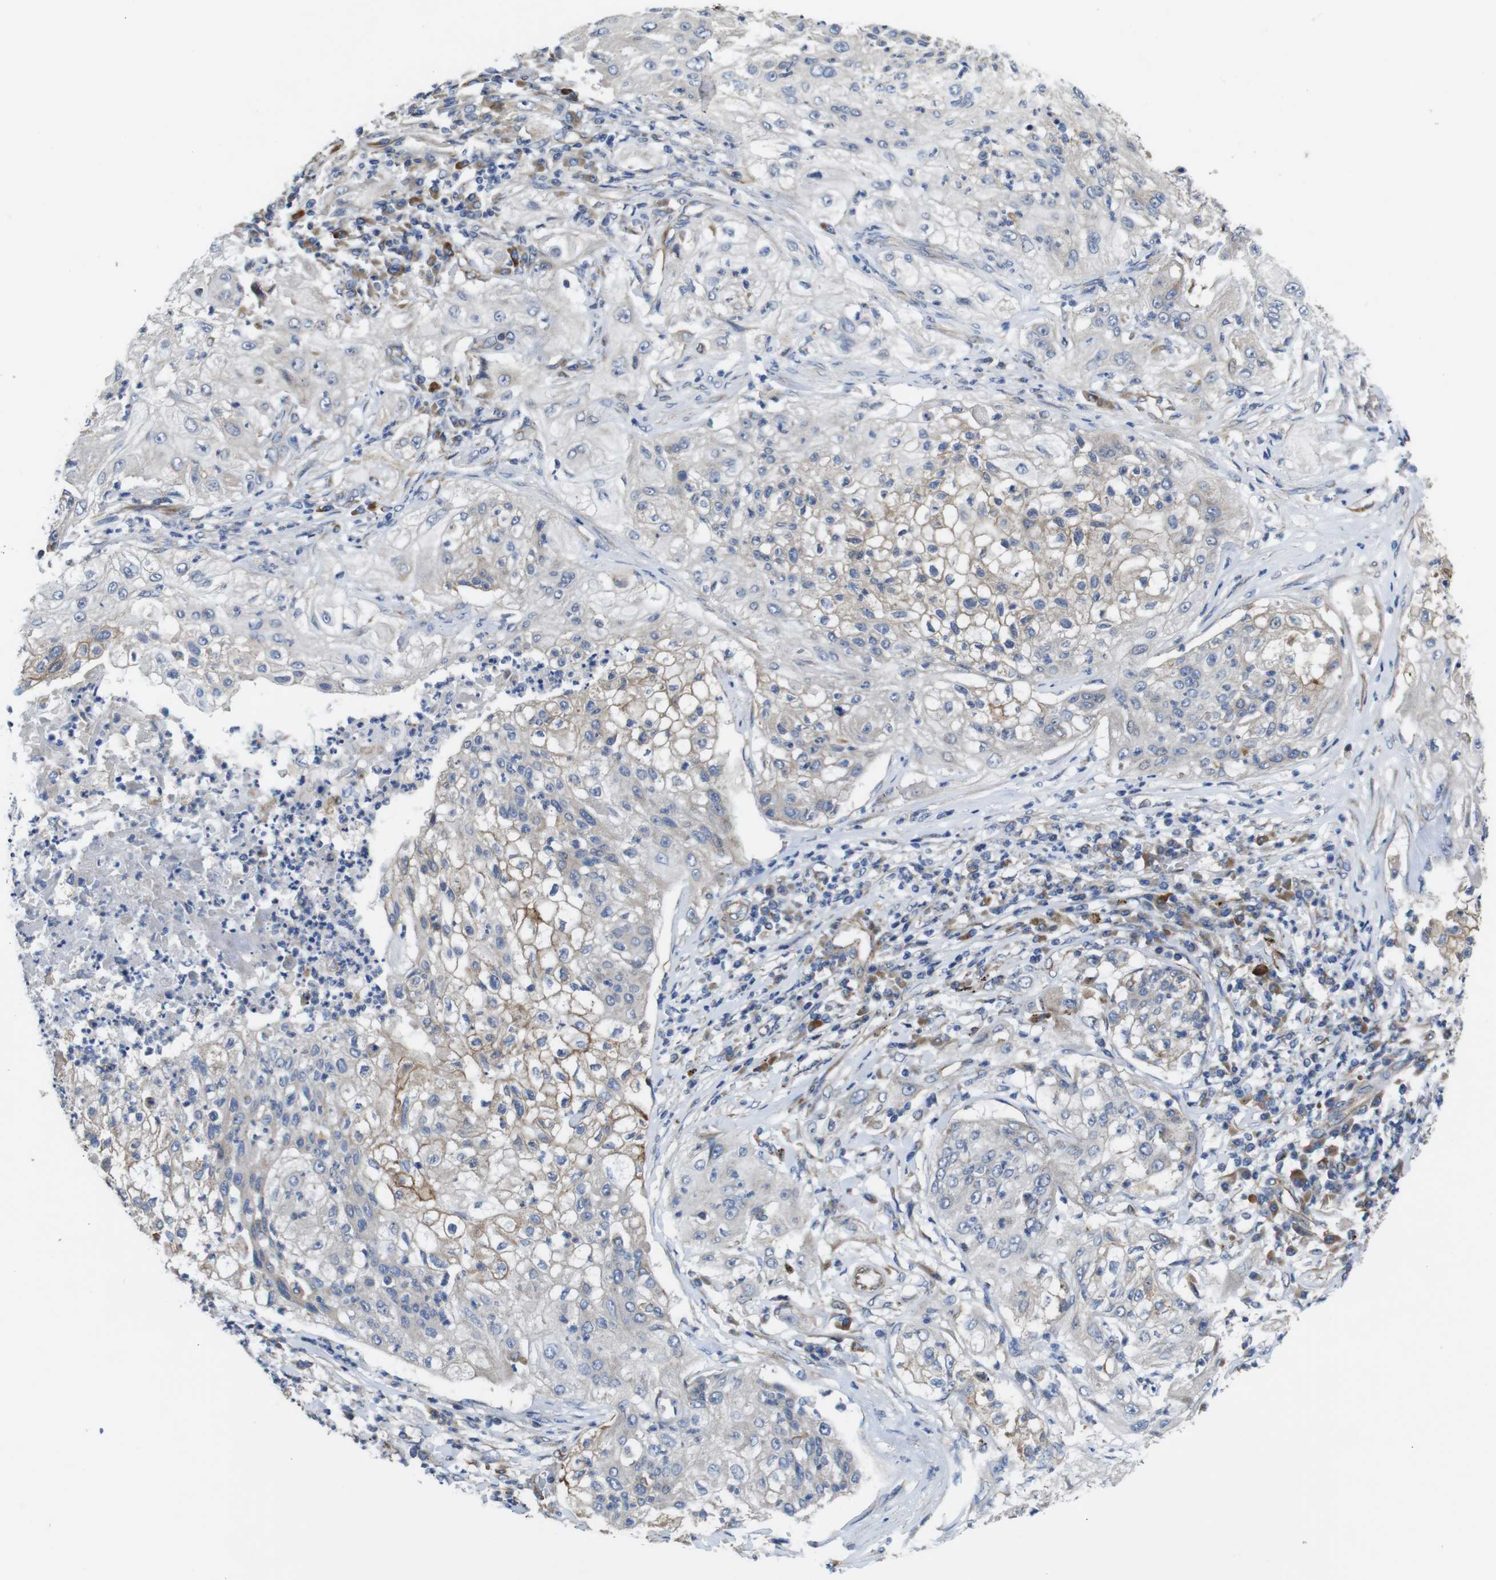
{"staining": {"intensity": "weak", "quantity": "<25%", "location": "cytoplasmic/membranous"}, "tissue": "lung cancer", "cell_type": "Tumor cells", "image_type": "cancer", "snomed": [{"axis": "morphology", "description": "Inflammation, NOS"}, {"axis": "morphology", "description": "Squamous cell carcinoma, NOS"}, {"axis": "topography", "description": "Lymph node"}, {"axis": "topography", "description": "Soft tissue"}, {"axis": "topography", "description": "Lung"}], "caption": "High magnification brightfield microscopy of lung squamous cell carcinoma stained with DAB (3,3'-diaminobenzidine) (brown) and counterstained with hematoxylin (blue): tumor cells show no significant positivity.", "gene": "POMK", "patient": {"sex": "male", "age": 66}}